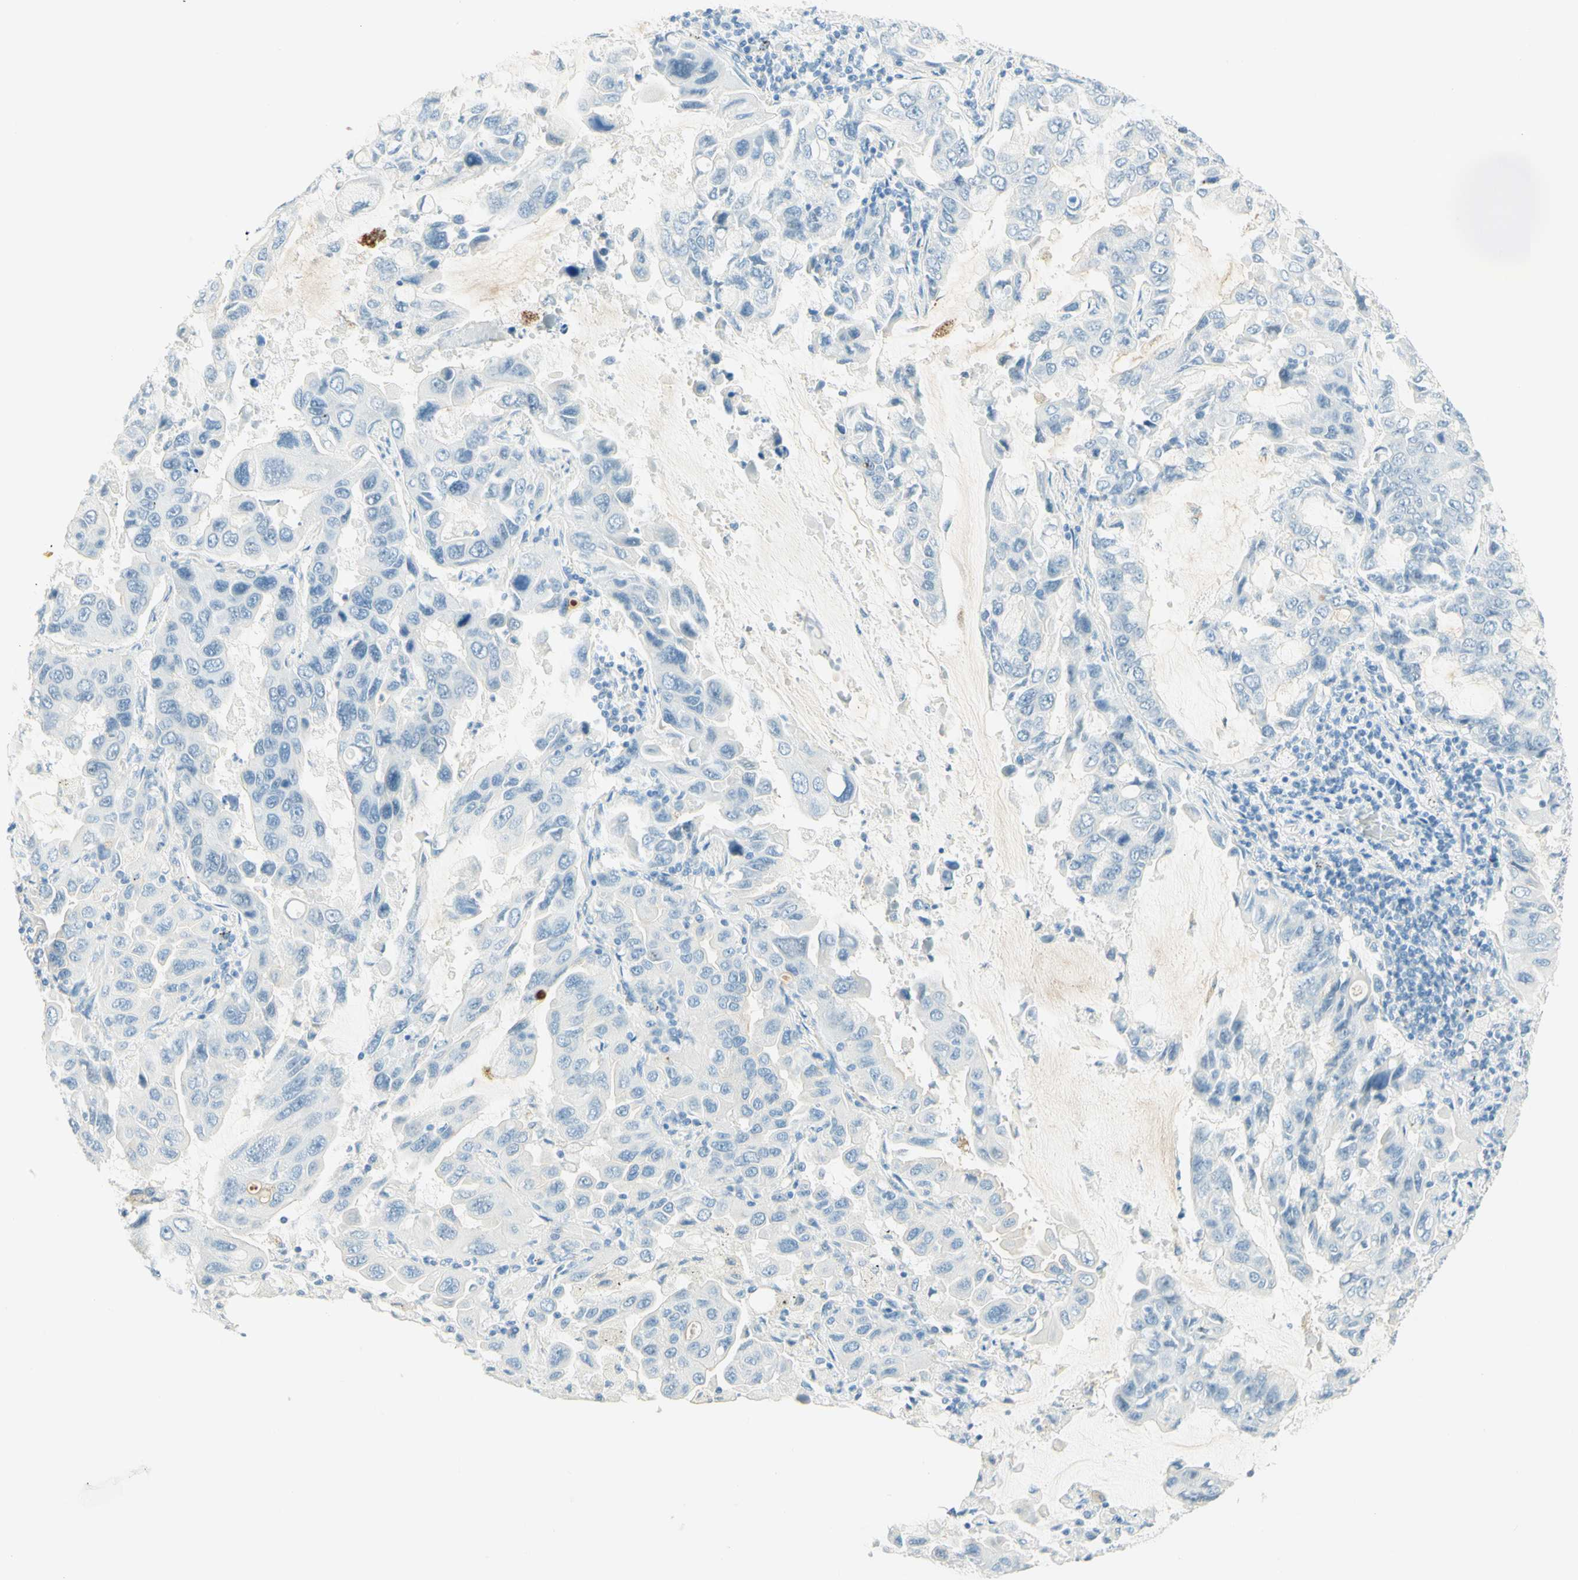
{"staining": {"intensity": "negative", "quantity": "none", "location": "none"}, "tissue": "lung cancer", "cell_type": "Tumor cells", "image_type": "cancer", "snomed": [{"axis": "morphology", "description": "Adenocarcinoma, NOS"}, {"axis": "topography", "description": "Lung"}], "caption": "An IHC histopathology image of lung cancer is shown. There is no staining in tumor cells of lung cancer. (DAB IHC with hematoxylin counter stain).", "gene": "TMEM132D", "patient": {"sex": "male", "age": 64}}